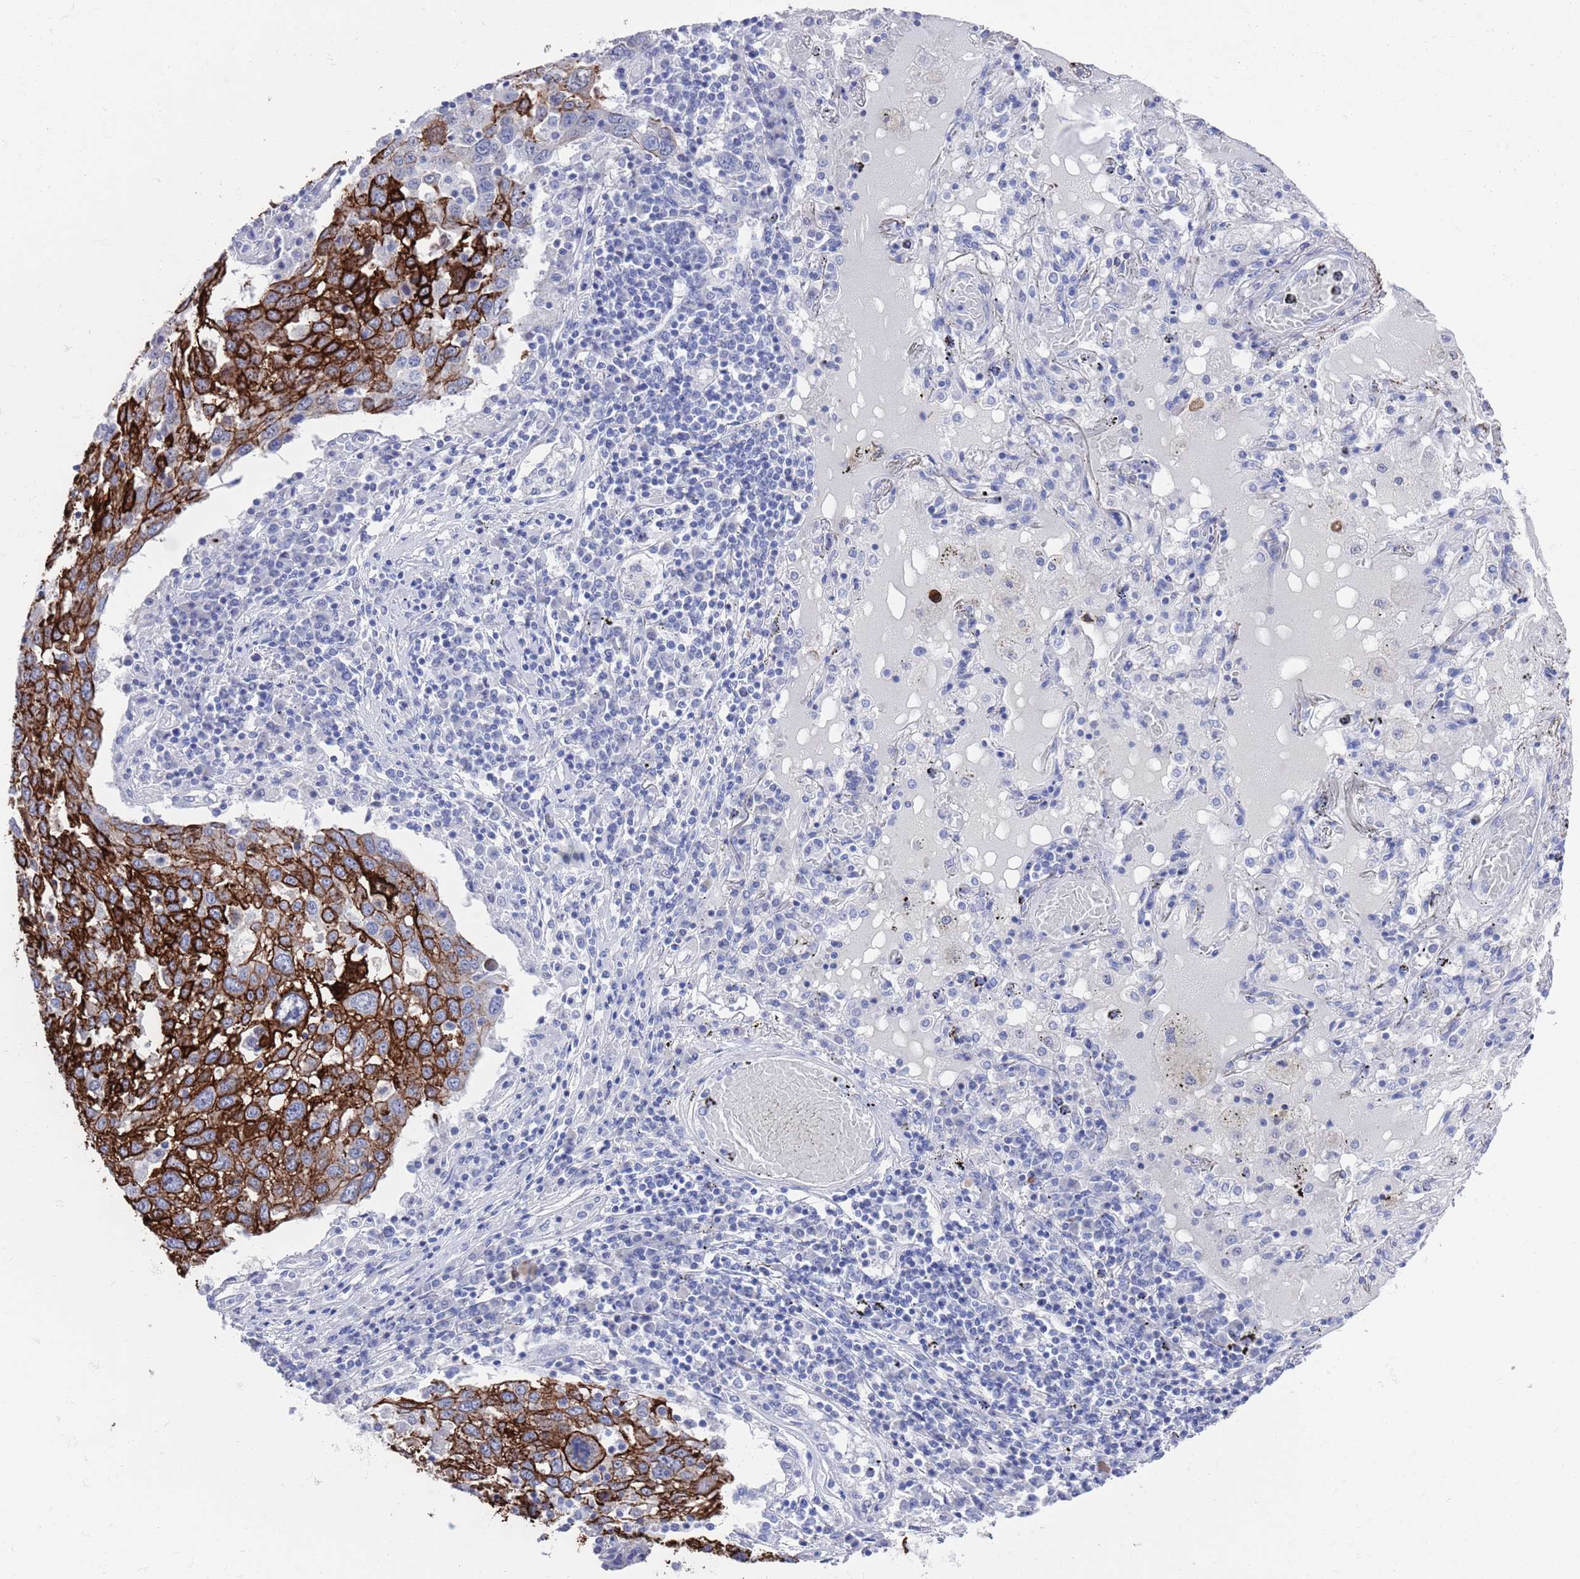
{"staining": {"intensity": "strong", "quantity": ">75%", "location": "cytoplasmic/membranous"}, "tissue": "lung cancer", "cell_type": "Tumor cells", "image_type": "cancer", "snomed": [{"axis": "morphology", "description": "Squamous cell carcinoma, NOS"}, {"axis": "topography", "description": "Lung"}], "caption": "The photomicrograph shows staining of lung squamous cell carcinoma, revealing strong cytoplasmic/membranous protein positivity (brown color) within tumor cells.", "gene": "MTMR2", "patient": {"sex": "male", "age": 65}}